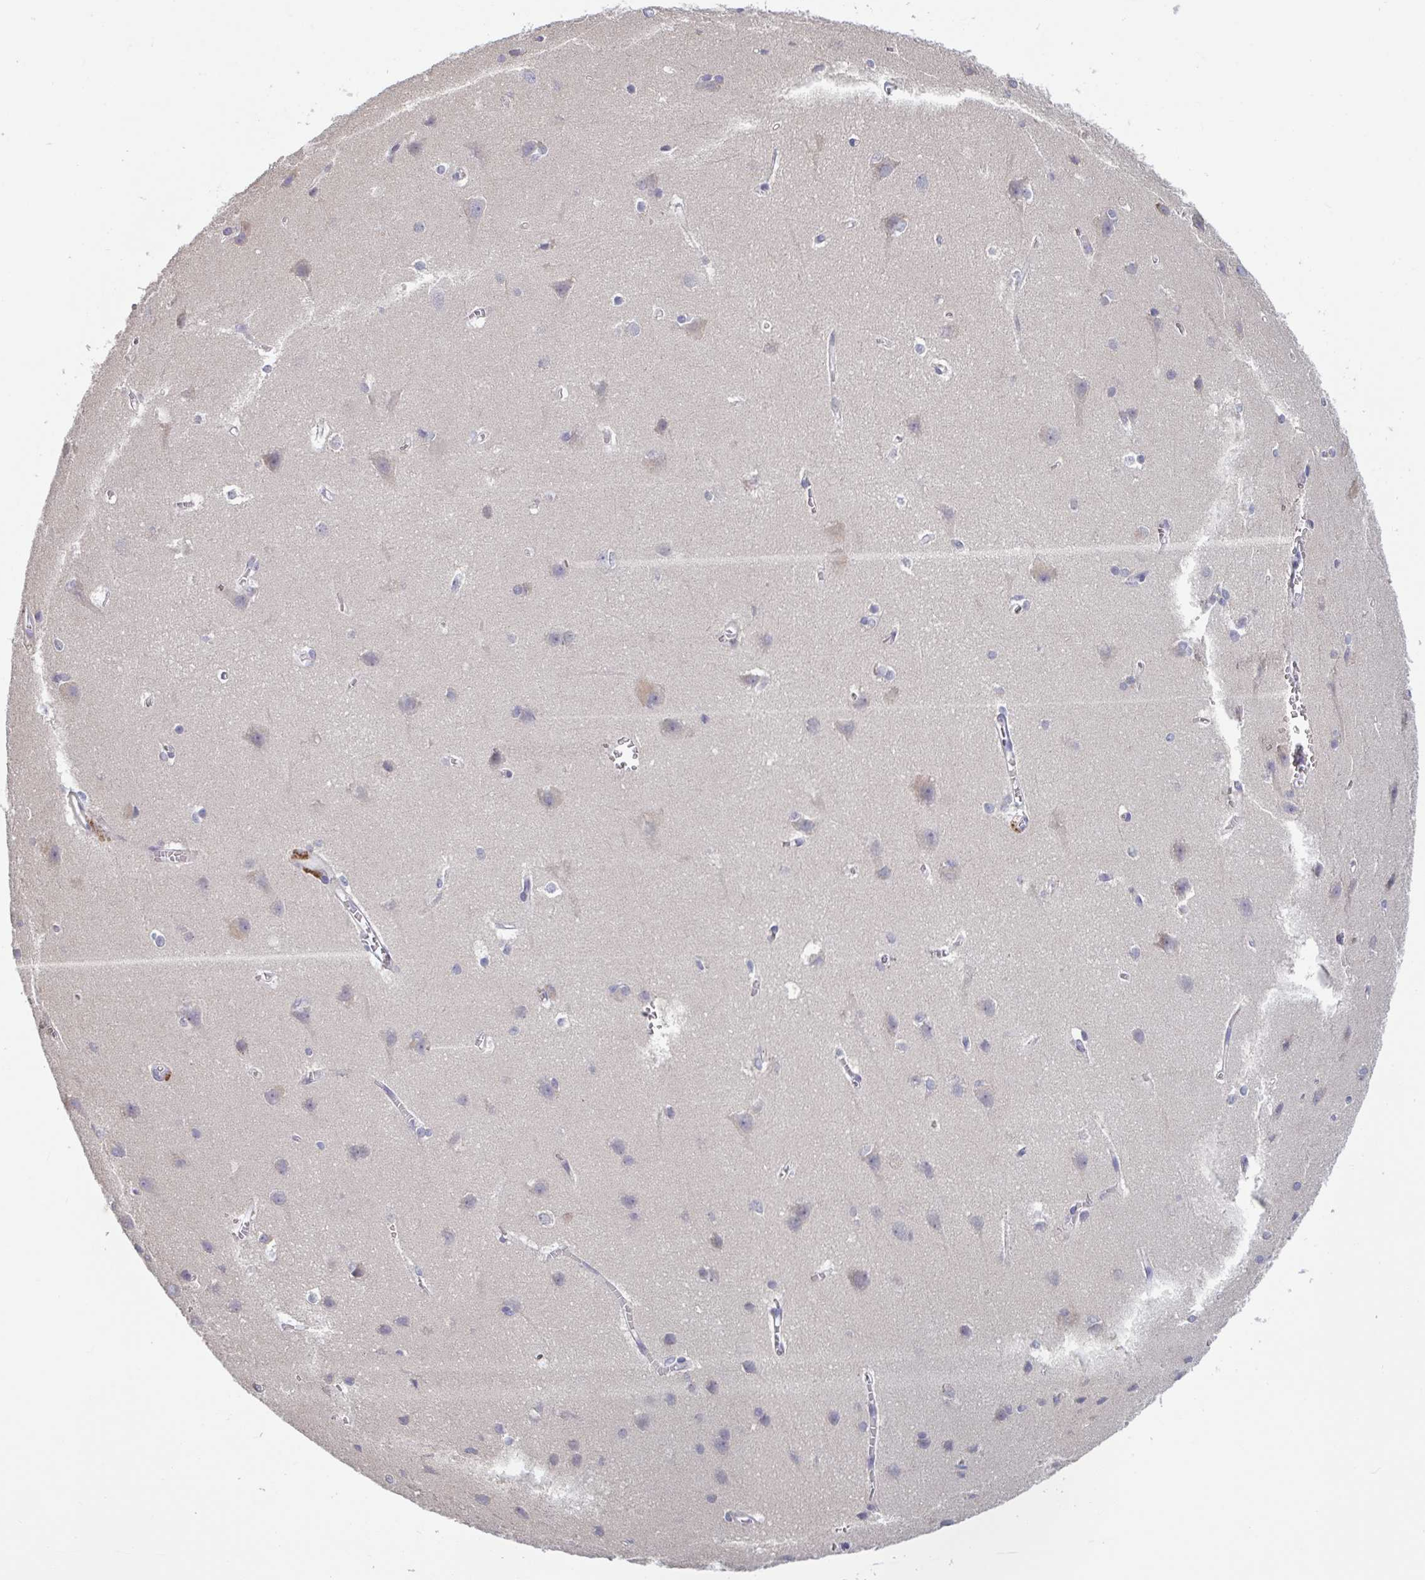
{"staining": {"intensity": "negative", "quantity": "none", "location": "none"}, "tissue": "cerebral cortex", "cell_type": "Endothelial cells", "image_type": "normal", "snomed": [{"axis": "morphology", "description": "Normal tissue, NOS"}, {"axis": "topography", "description": "Cerebral cortex"}], "caption": "DAB immunohistochemical staining of benign human cerebral cortex reveals no significant positivity in endothelial cells. The staining is performed using DAB brown chromogen with nuclei counter-stained in using hematoxylin.", "gene": "CD1E", "patient": {"sex": "male", "age": 37}}